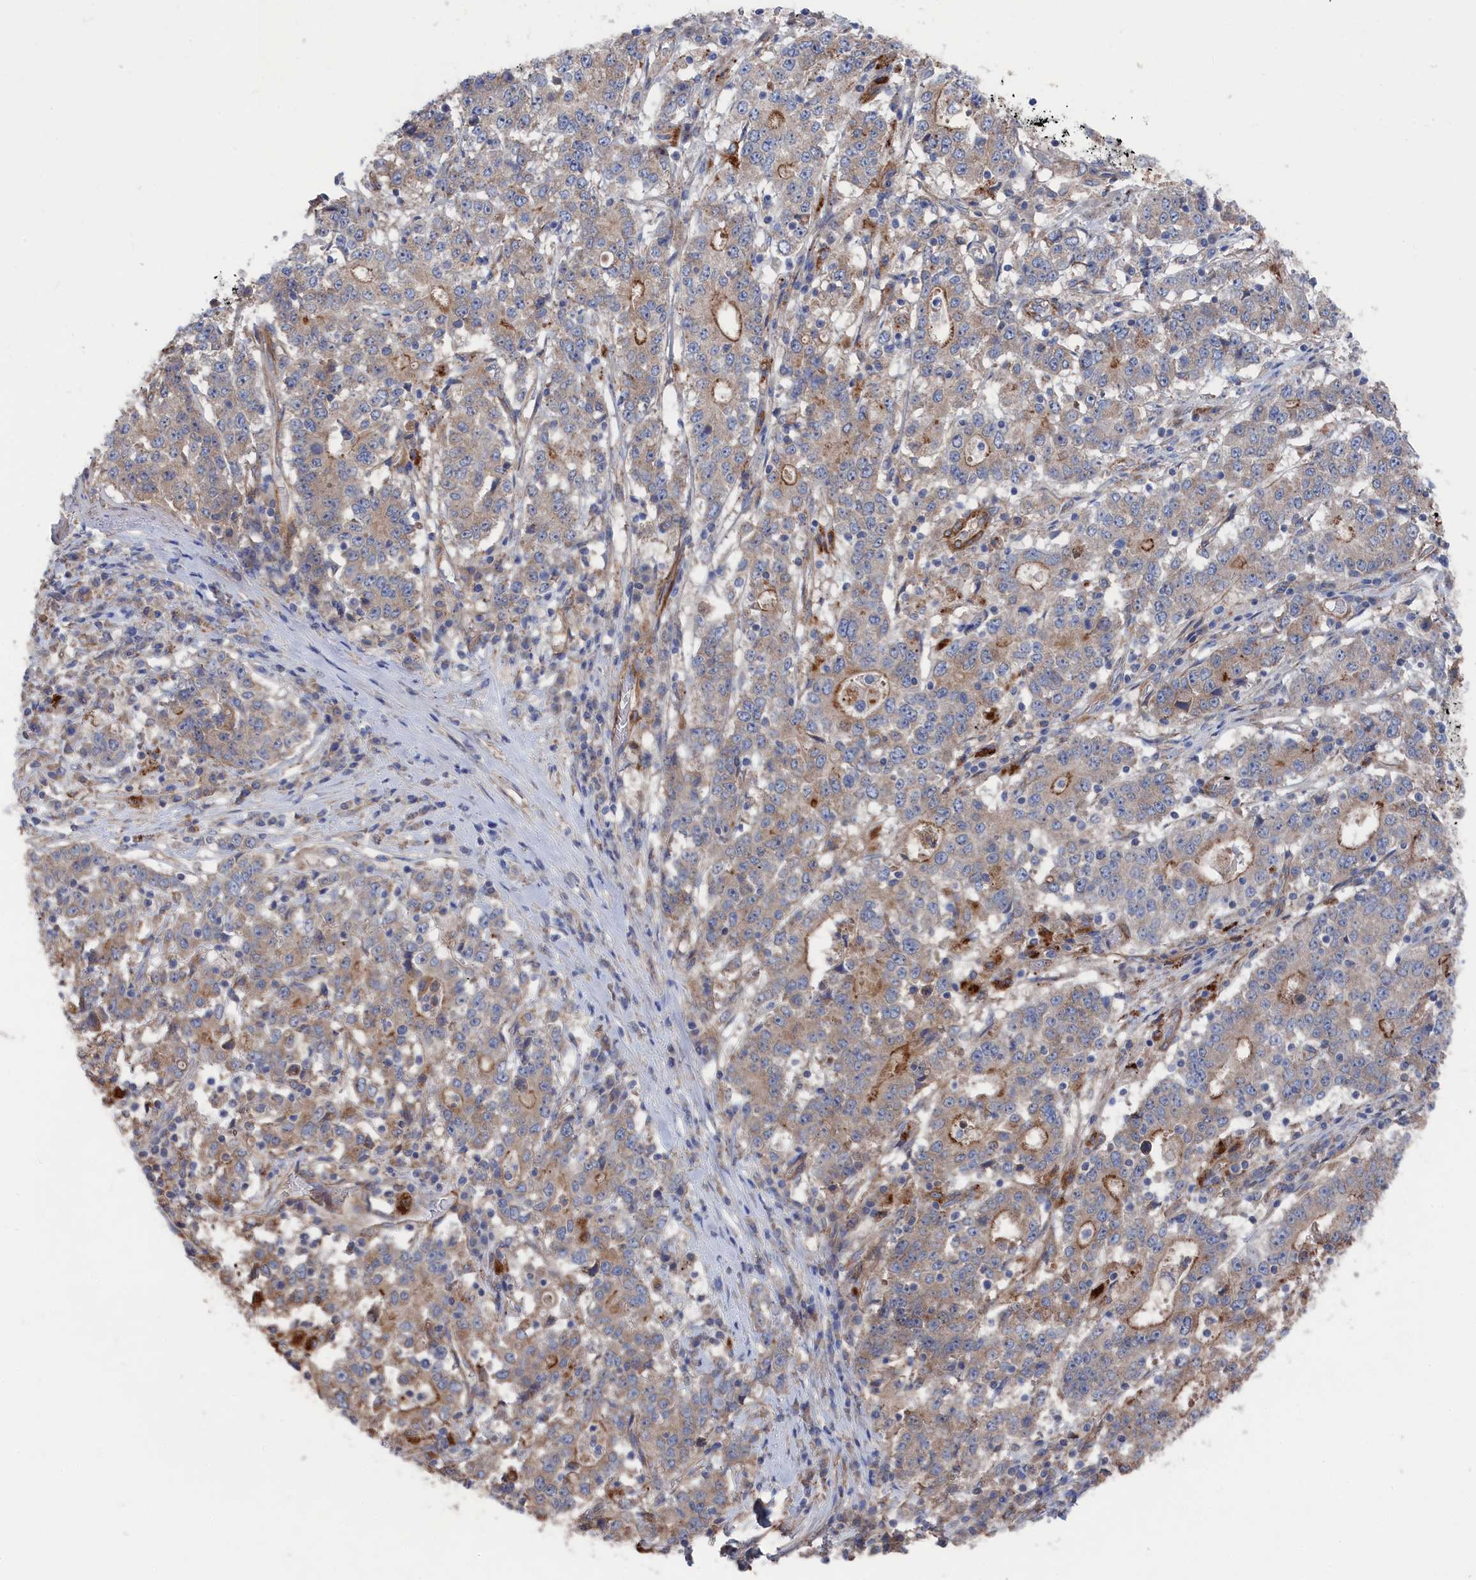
{"staining": {"intensity": "moderate", "quantity": "<25%", "location": "cytoplasmic/membranous"}, "tissue": "stomach cancer", "cell_type": "Tumor cells", "image_type": "cancer", "snomed": [{"axis": "morphology", "description": "Adenocarcinoma, NOS"}, {"axis": "topography", "description": "Stomach"}], "caption": "High-magnification brightfield microscopy of stomach cancer stained with DAB (brown) and counterstained with hematoxylin (blue). tumor cells exhibit moderate cytoplasmic/membranous expression is appreciated in about<25% of cells.", "gene": "FILIP1L", "patient": {"sex": "male", "age": 59}}